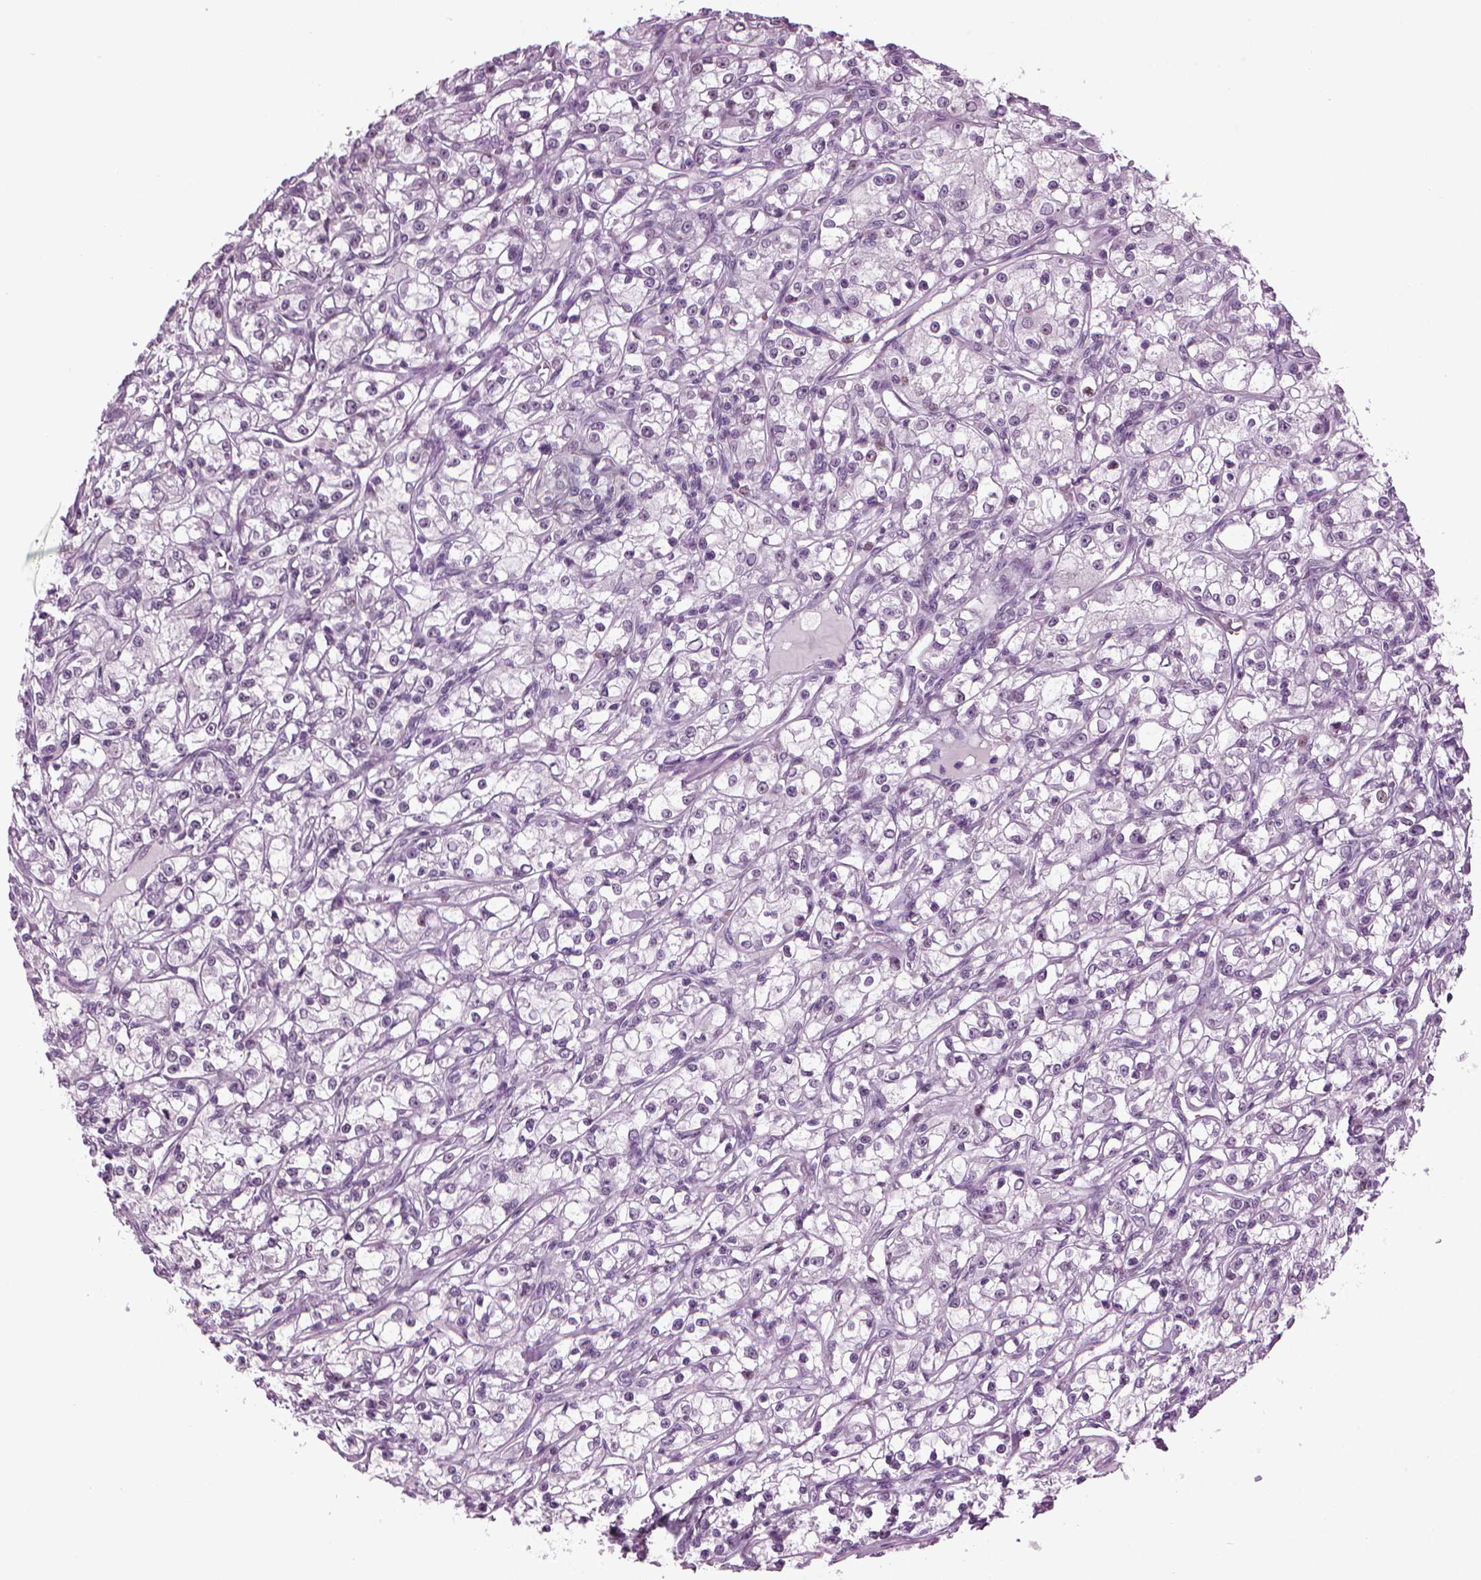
{"staining": {"intensity": "negative", "quantity": "none", "location": "none"}, "tissue": "renal cancer", "cell_type": "Tumor cells", "image_type": "cancer", "snomed": [{"axis": "morphology", "description": "Adenocarcinoma, NOS"}, {"axis": "topography", "description": "Kidney"}], "caption": "An image of renal cancer (adenocarcinoma) stained for a protein demonstrates no brown staining in tumor cells. (Stains: DAB (3,3'-diaminobenzidine) immunohistochemistry (IHC) with hematoxylin counter stain, Microscopy: brightfield microscopy at high magnification).", "gene": "FAM24A", "patient": {"sex": "female", "age": 59}}